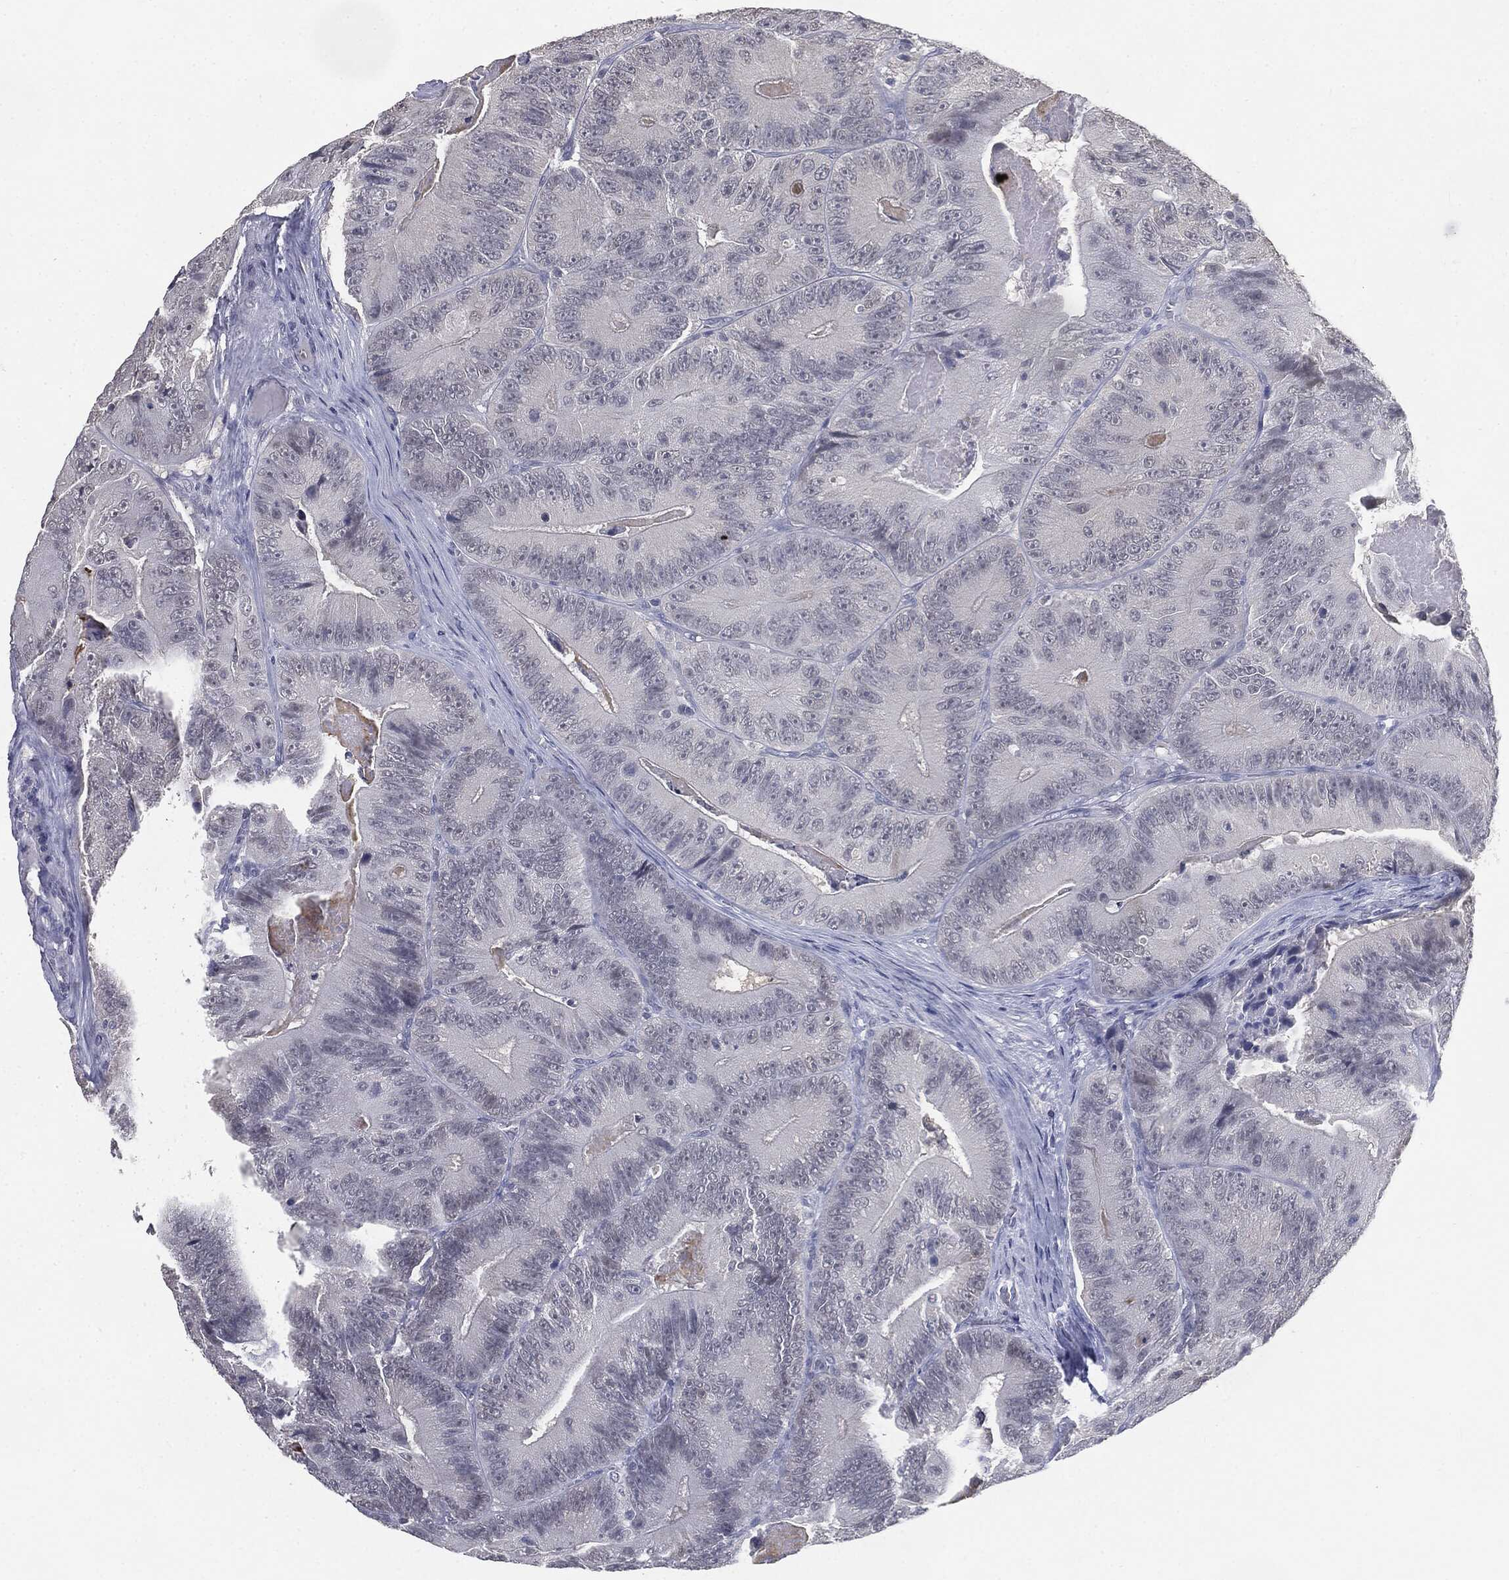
{"staining": {"intensity": "negative", "quantity": "none", "location": "none"}, "tissue": "colorectal cancer", "cell_type": "Tumor cells", "image_type": "cancer", "snomed": [{"axis": "morphology", "description": "Adenocarcinoma, NOS"}, {"axis": "topography", "description": "Colon"}], "caption": "Immunohistochemistry micrograph of human colorectal cancer (adenocarcinoma) stained for a protein (brown), which exhibits no staining in tumor cells.", "gene": "SLC2A2", "patient": {"sex": "female", "age": 86}}